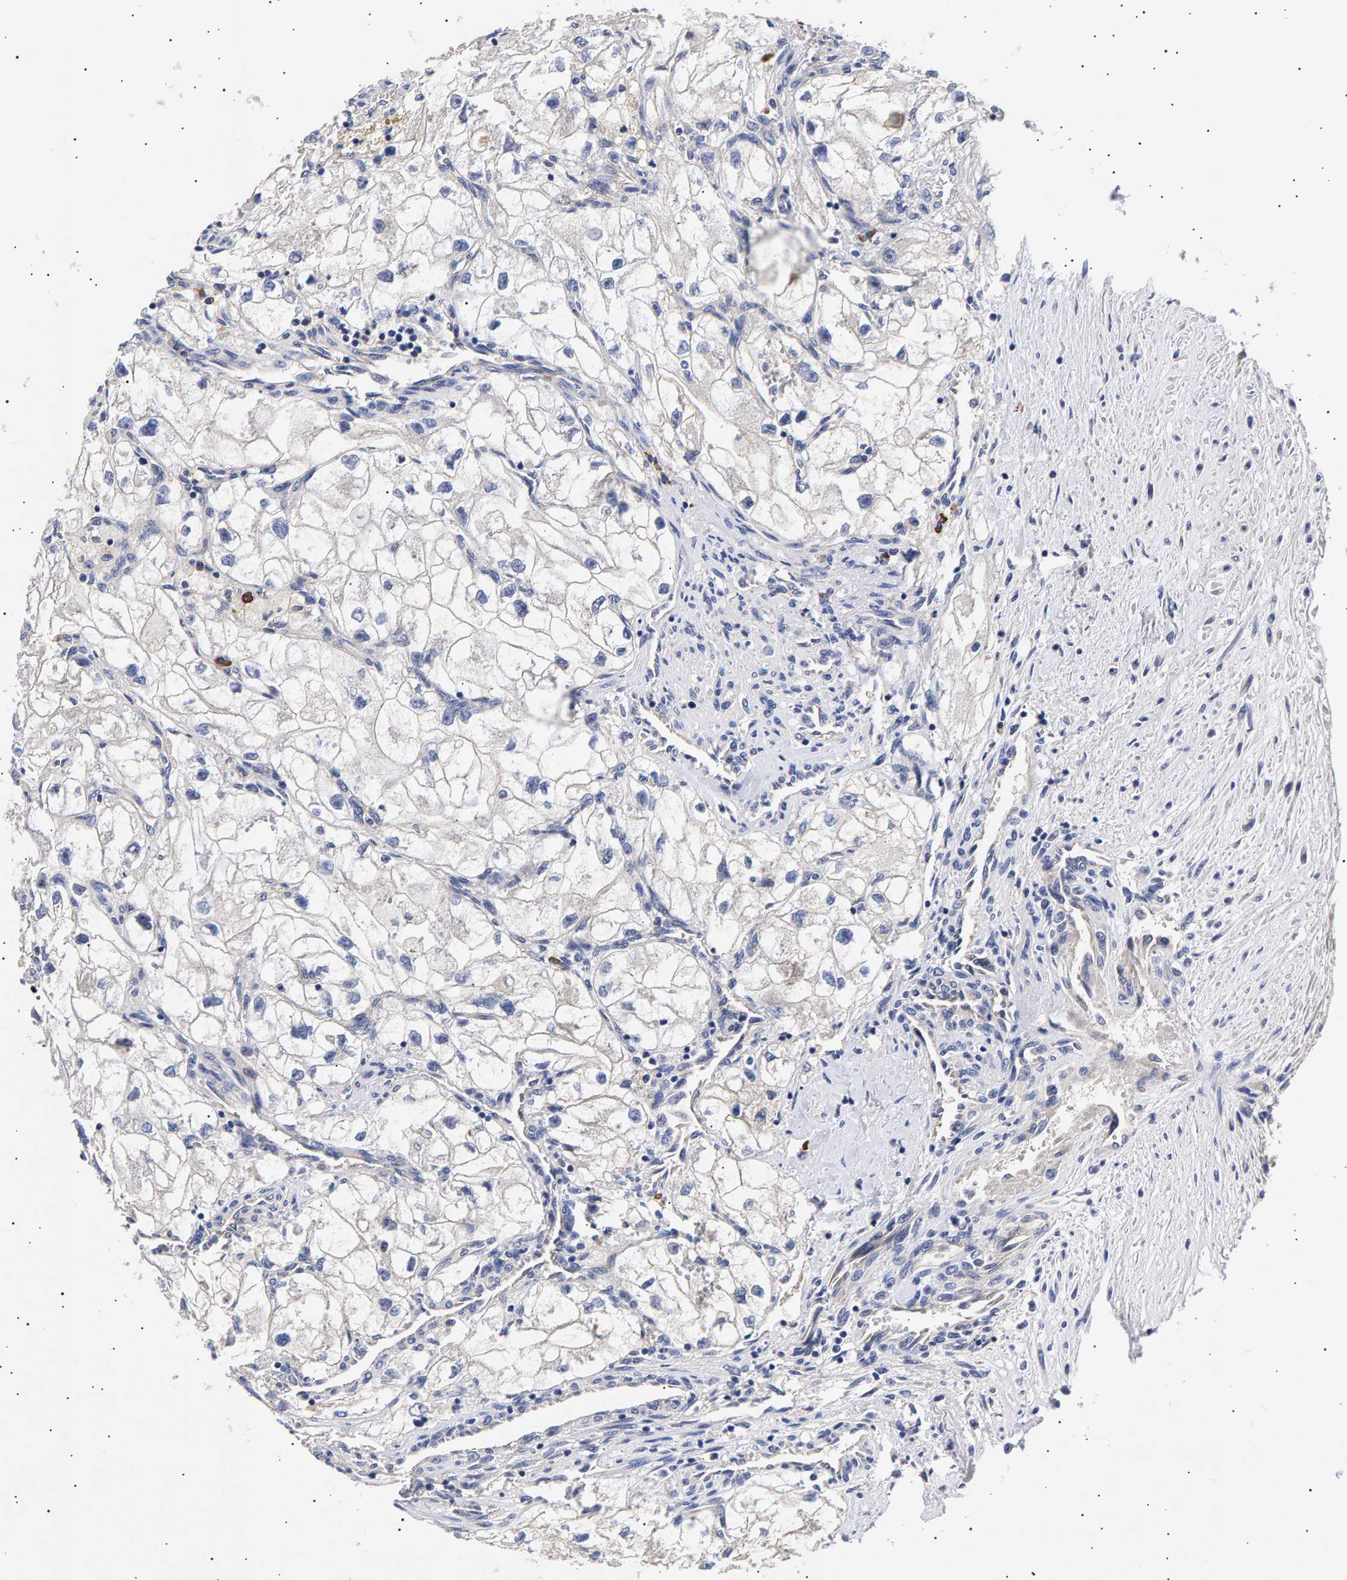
{"staining": {"intensity": "negative", "quantity": "none", "location": "none"}, "tissue": "renal cancer", "cell_type": "Tumor cells", "image_type": "cancer", "snomed": [{"axis": "morphology", "description": "Adenocarcinoma, NOS"}, {"axis": "topography", "description": "Kidney"}], "caption": "IHC photomicrograph of neoplastic tissue: renal cancer (adenocarcinoma) stained with DAB (3,3'-diaminobenzidine) shows no significant protein staining in tumor cells.", "gene": "ANKRD40", "patient": {"sex": "female", "age": 70}}